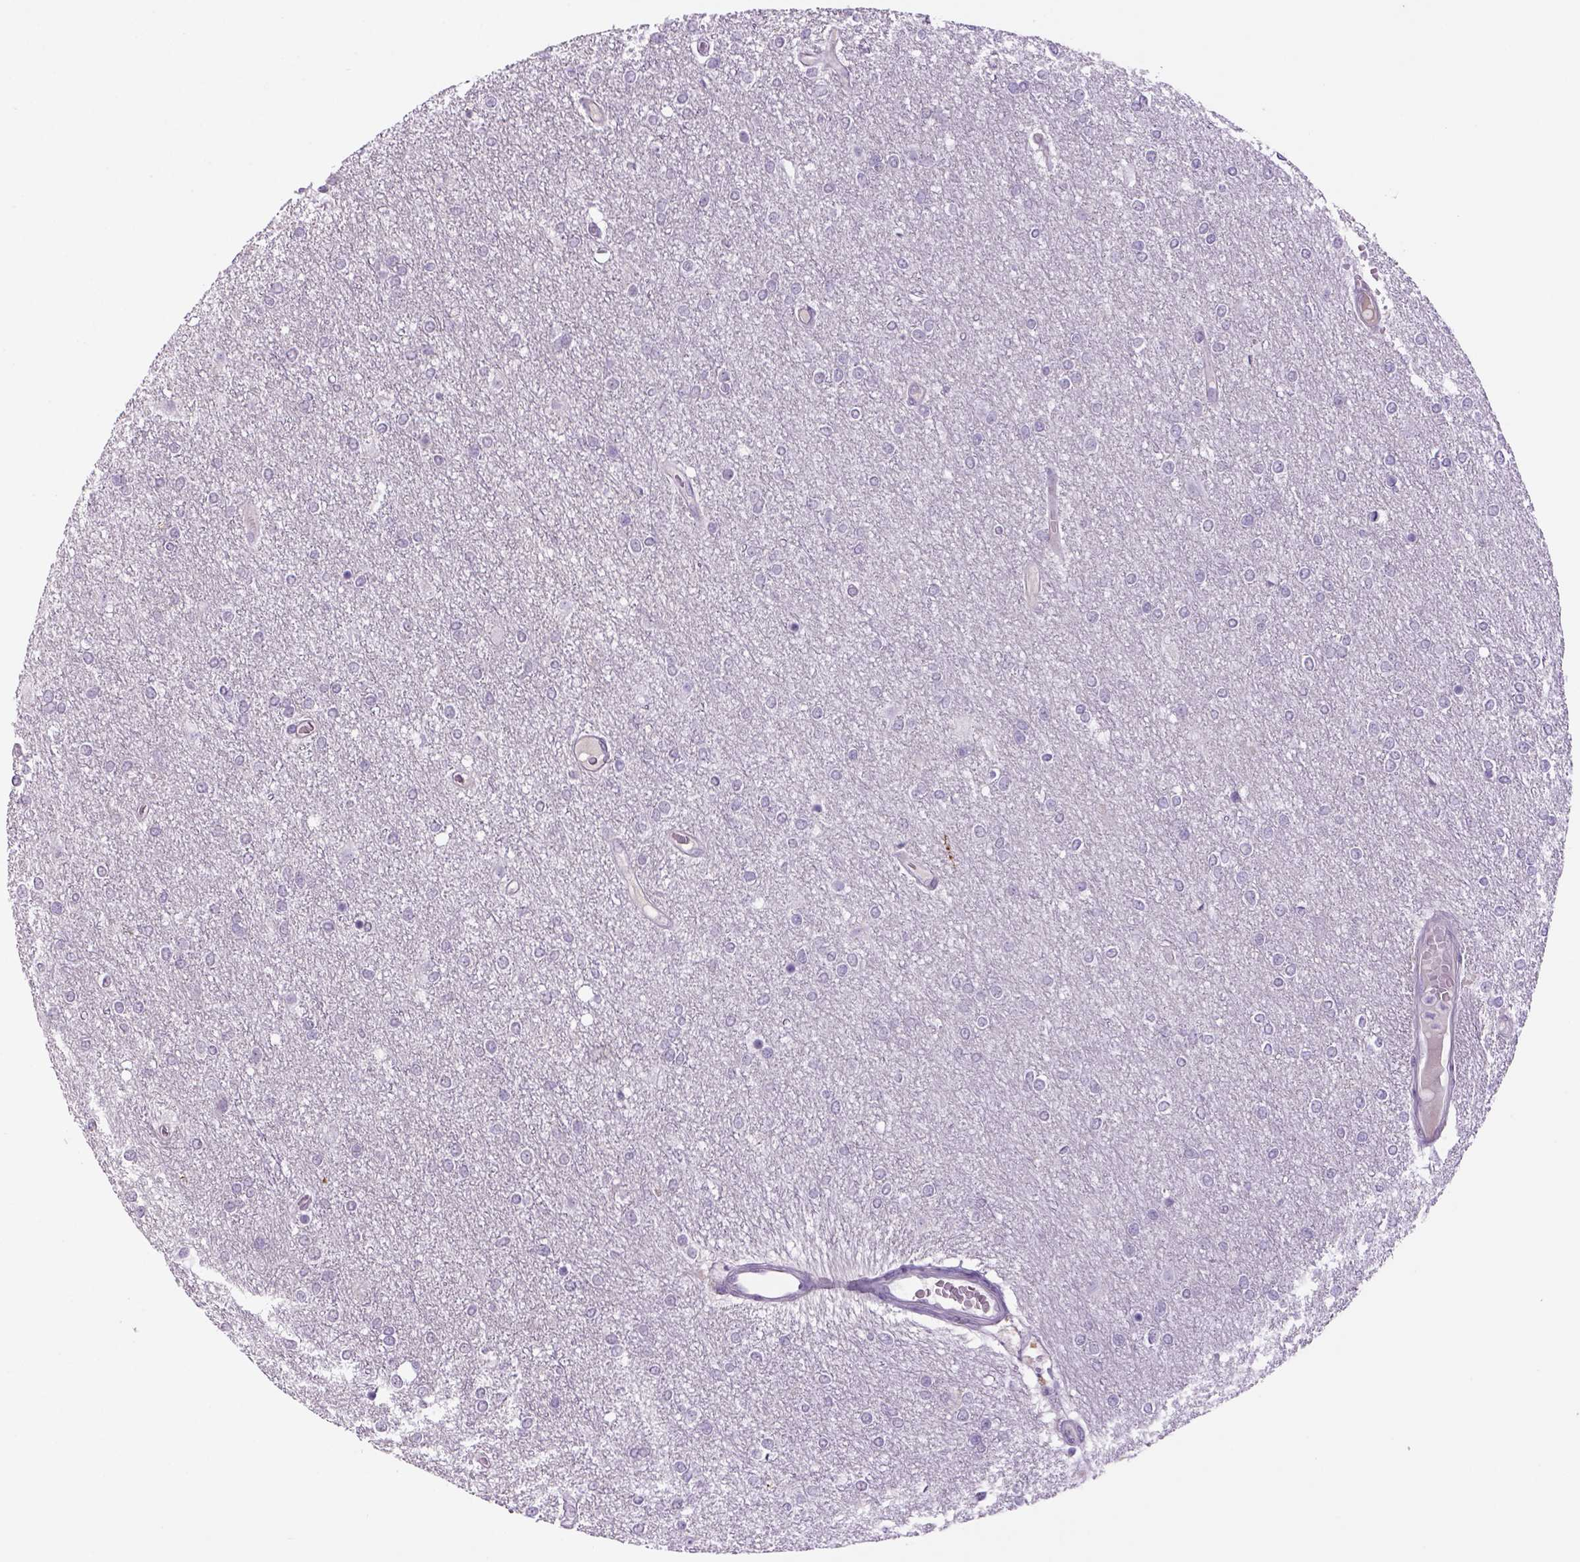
{"staining": {"intensity": "negative", "quantity": "none", "location": "none"}, "tissue": "glioma", "cell_type": "Tumor cells", "image_type": "cancer", "snomed": [{"axis": "morphology", "description": "Glioma, malignant, High grade"}, {"axis": "topography", "description": "Brain"}], "caption": "This is a photomicrograph of immunohistochemistry (IHC) staining of malignant high-grade glioma, which shows no staining in tumor cells. (Immunohistochemistry, brightfield microscopy, high magnification).", "gene": "DBH", "patient": {"sex": "female", "age": 61}}